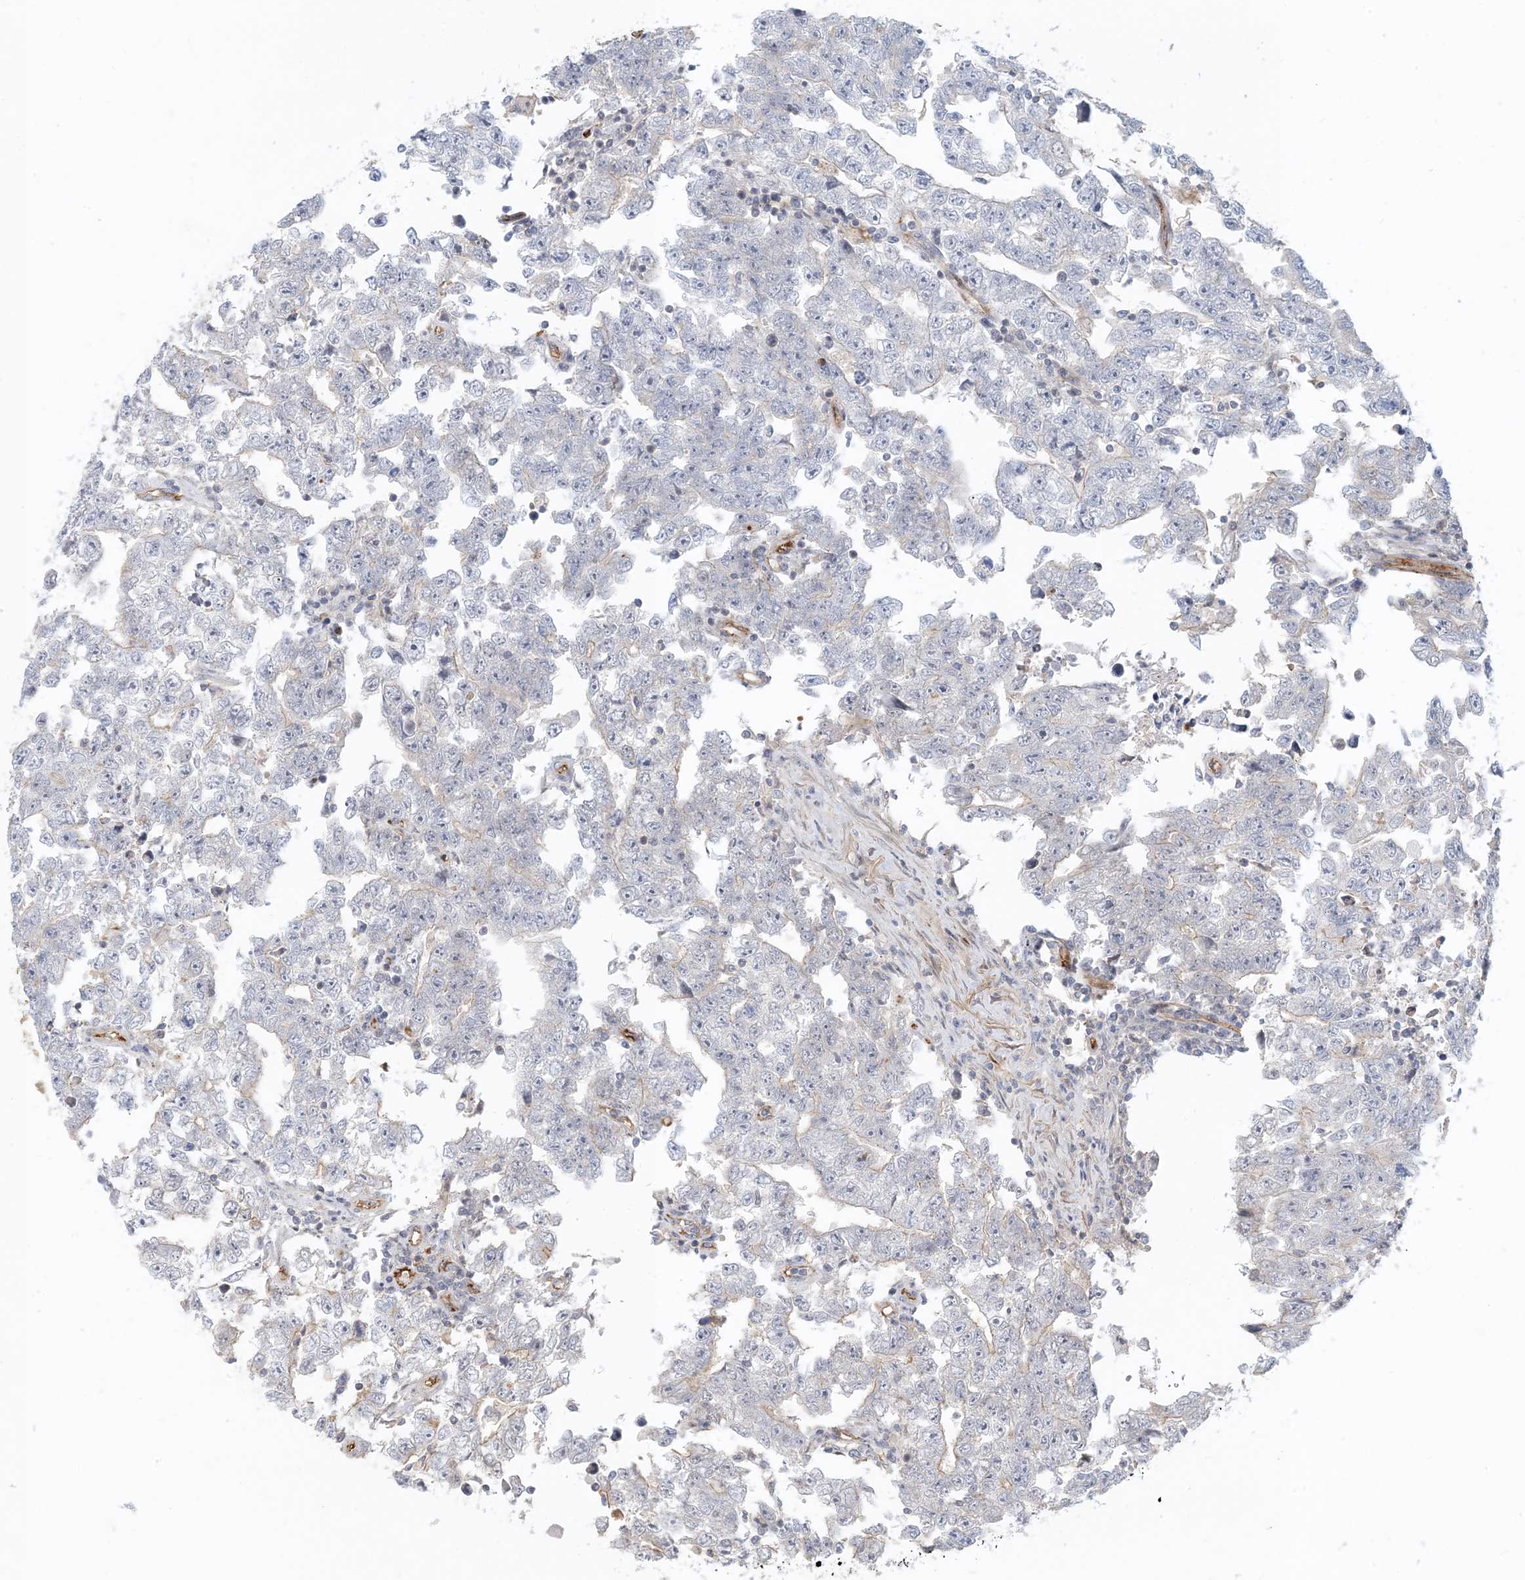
{"staining": {"intensity": "negative", "quantity": "none", "location": "none"}, "tissue": "testis cancer", "cell_type": "Tumor cells", "image_type": "cancer", "snomed": [{"axis": "morphology", "description": "Carcinoma, Embryonal, NOS"}, {"axis": "topography", "description": "Testis"}], "caption": "A photomicrograph of testis embryonal carcinoma stained for a protein shows no brown staining in tumor cells.", "gene": "MAPKBP1", "patient": {"sex": "male", "age": 25}}